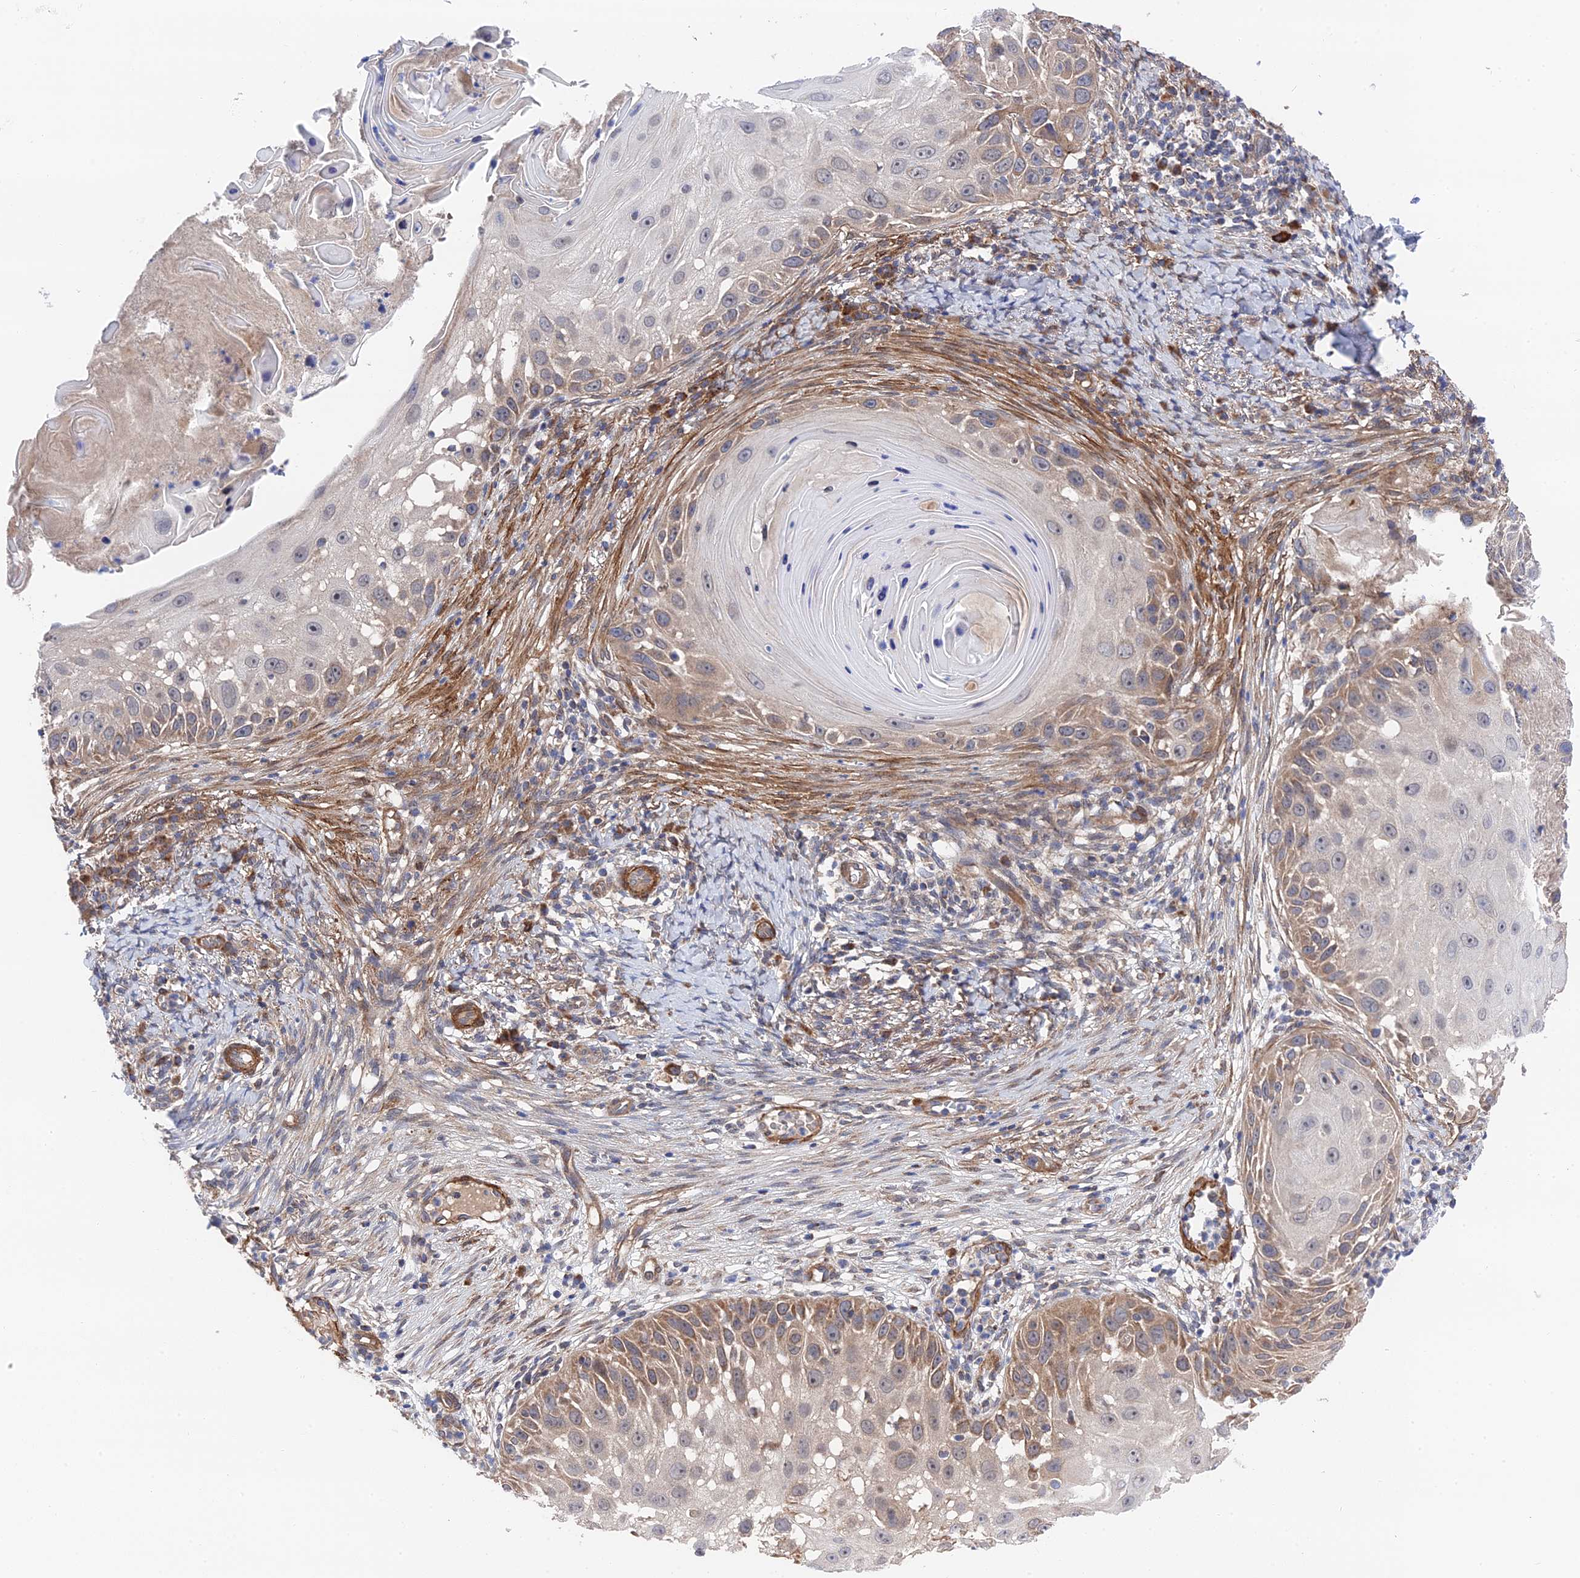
{"staining": {"intensity": "moderate", "quantity": "<25%", "location": "cytoplasmic/membranous"}, "tissue": "skin cancer", "cell_type": "Tumor cells", "image_type": "cancer", "snomed": [{"axis": "morphology", "description": "Squamous cell carcinoma, NOS"}, {"axis": "topography", "description": "Skin"}], "caption": "The micrograph shows staining of skin cancer (squamous cell carcinoma), revealing moderate cytoplasmic/membranous protein expression (brown color) within tumor cells. (DAB = brown stain, brightfield microscopy at high magnification).", "gene": "ZNF320", "patient": {"sex": "female", "age": 44}}